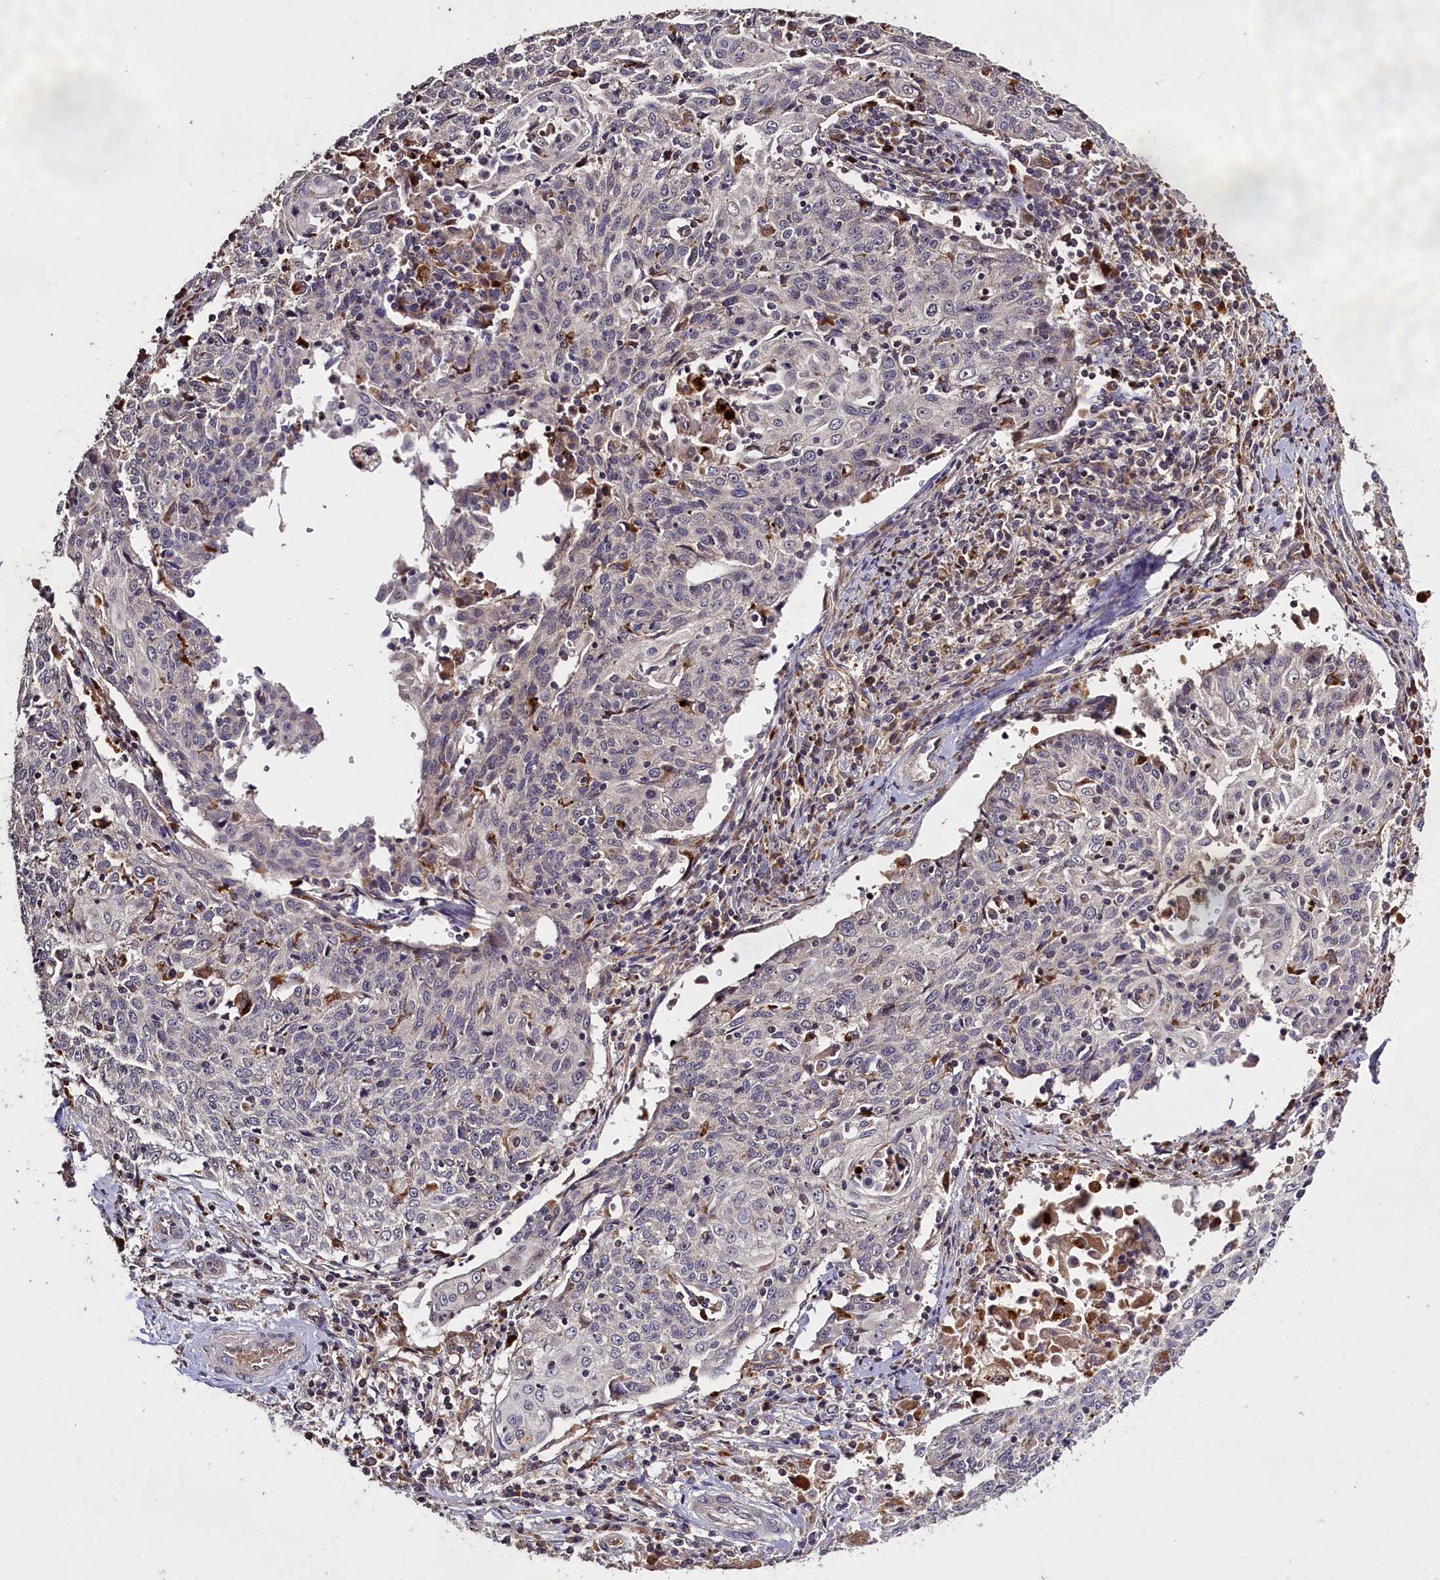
{"staining": {"intensity": "negative", "quantity": "none", "location": "none"}, "tissue": "cervical cancer", "cell_type": "Tumor cells", "image_type": "cancer", "snomed": [{"axis": "morphology", "description": "Squamous cell carcinoma, NOS"}, {"axis": "topography", "description": "Cervix"}], "caption": "This is an IHC photomicrograph of human cervical squamous cell carcinoma. There is no staining in tumor cells.", "gene": "CLRN2", "patient": {"sex": "female", "age": 48}}